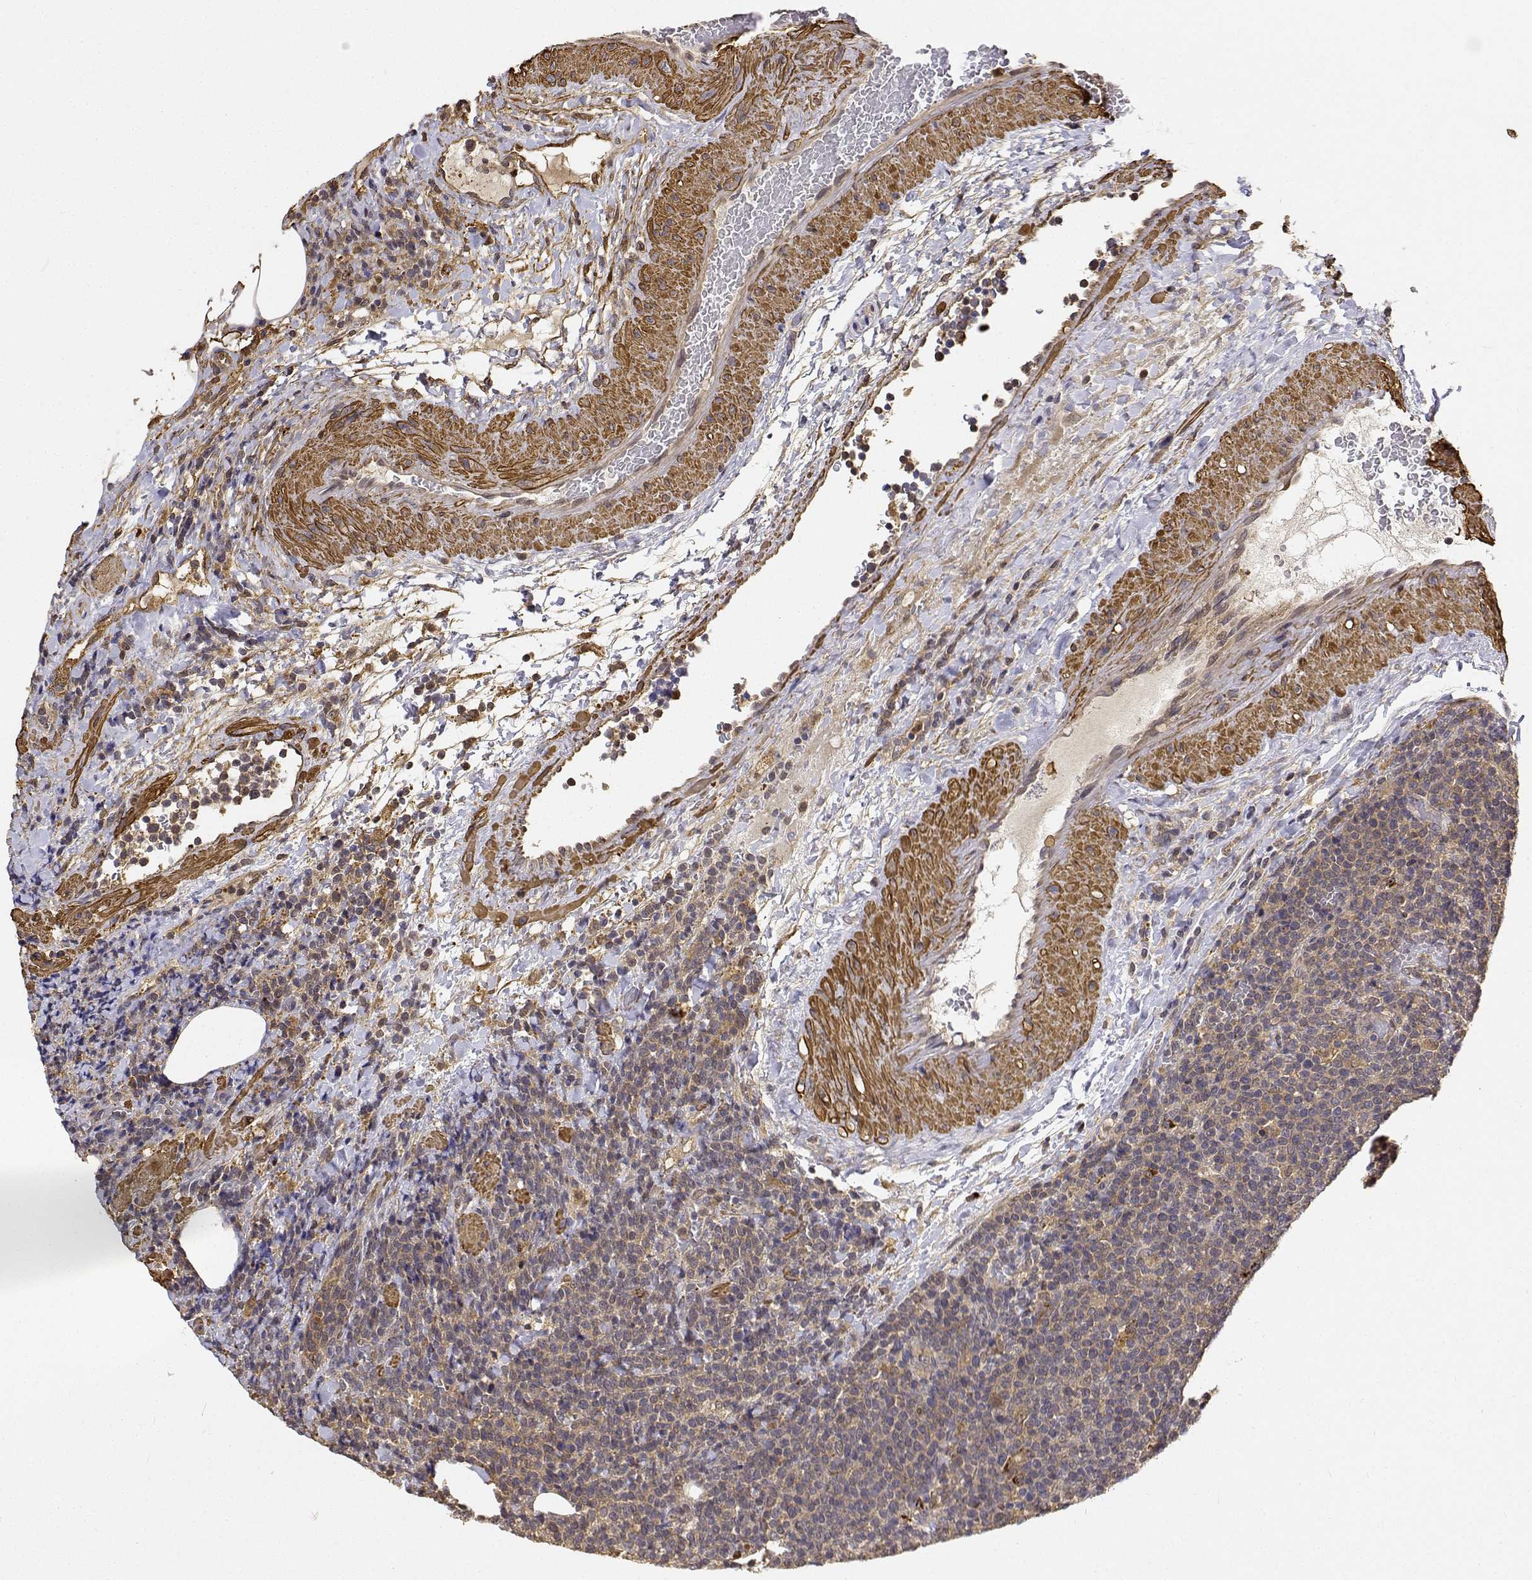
{"staining": {"intensity": "moderate", "quantity": "25%-75%", "location": "cytoplasmic/membranous"}, "tissue": "lymphoma", "cell_type": "Tumor cells", "image_type": "cancer", "snomed": [{"axis": "morphology", "description": "Malignant lymphoma, non-Hodgkin's type, High grade"}, {"axis": "topography", "description": "Lymph node"}], "caption": "IHC histopathology image of neoplastic tissue: lymphoma stained using IHC displays medium levels of moderate protein expression localized specifically in the cytoplasmic/membranous of tumor cells, appearing as a cytoplasmic/membranous brown color.", "gene": "PCID2", "patient": {"sex": "male", "age": 61}}